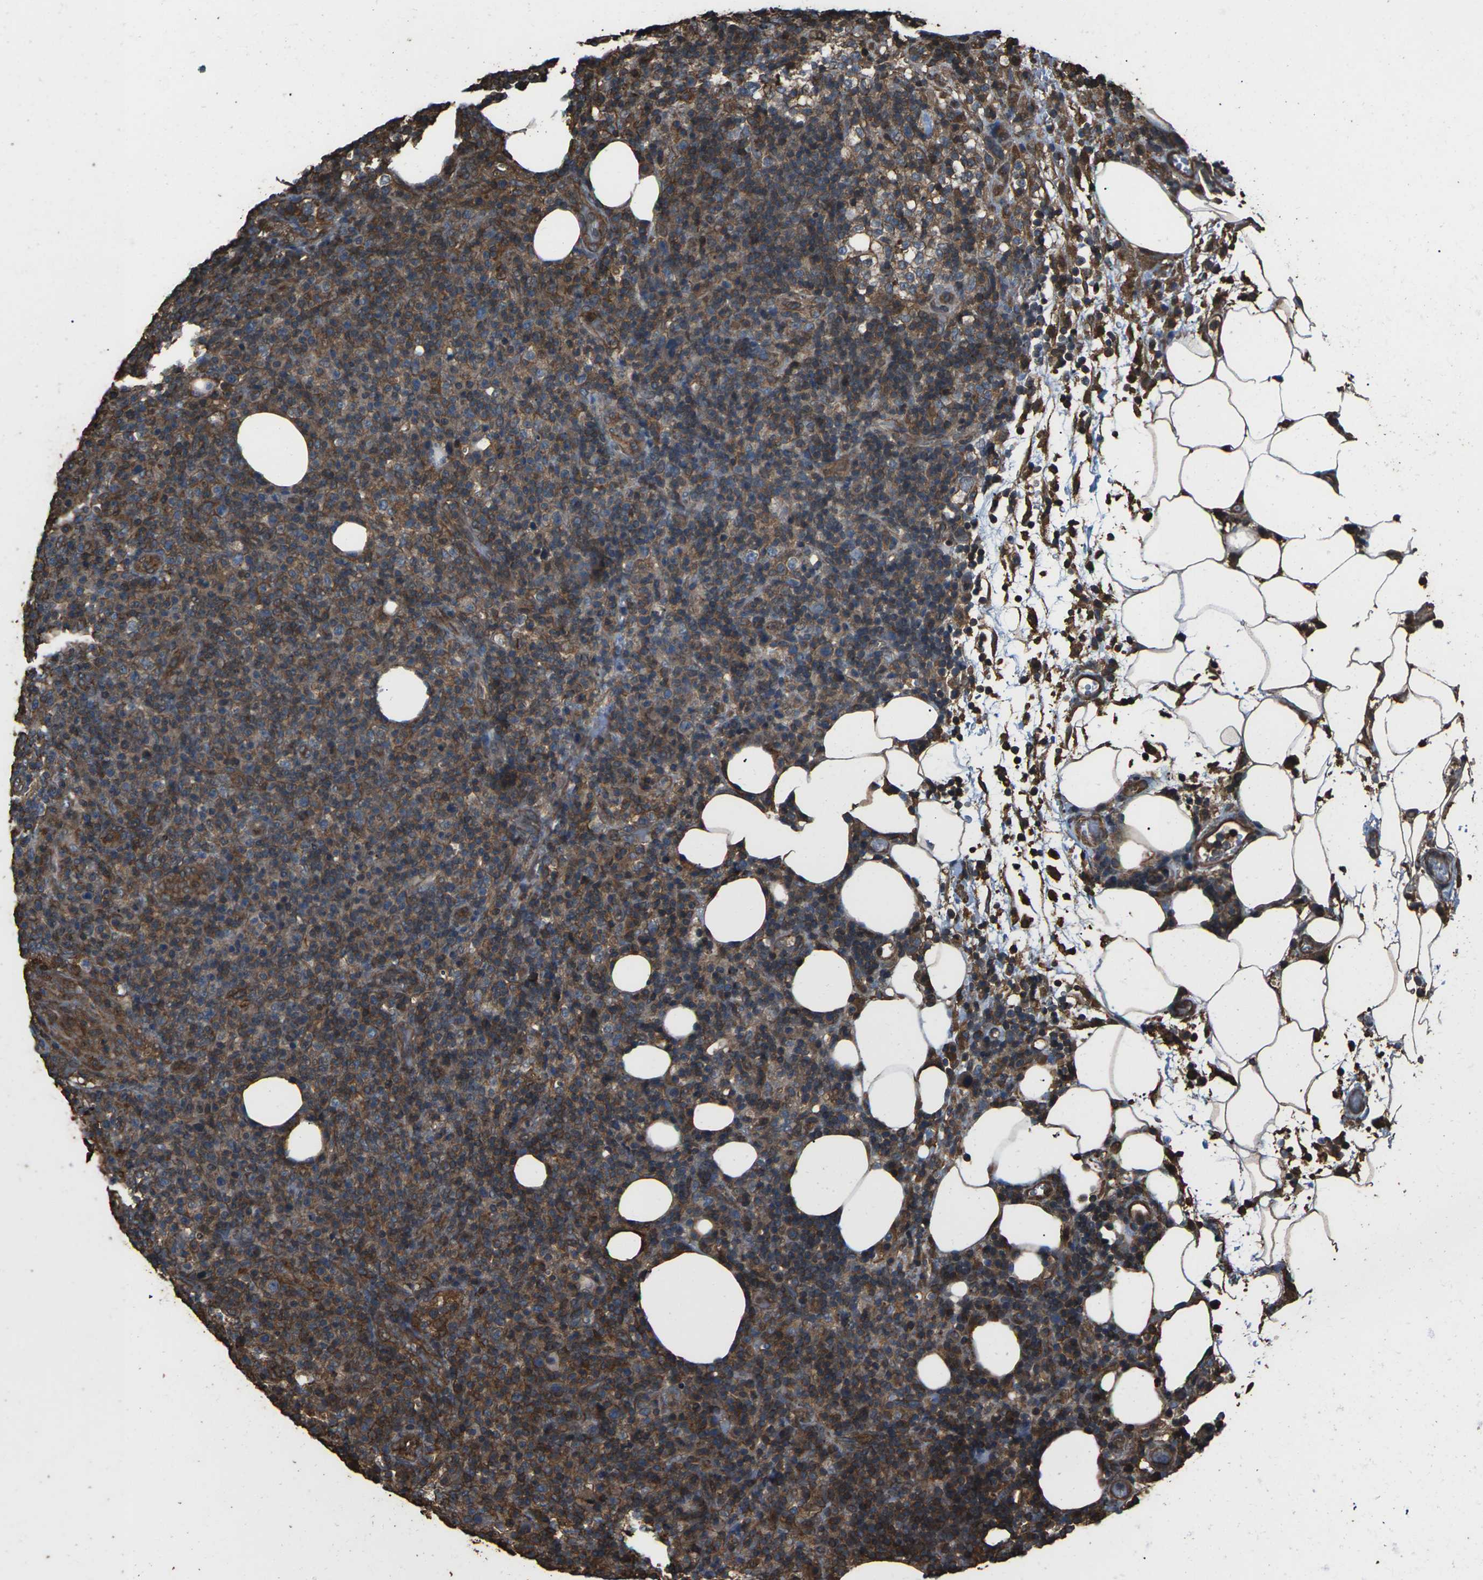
{"staining": {"intensity": "moderate", "quantity": ">75%", "location": "cytoplasmic/membranous"}, "tissue": "lymphoma", "cell_type": "Tumor cells", "image_type": "cancer", "snomed": [{"axis": "morphology", "description": "Malignant lymphoma, non-Hodgkin's type, High grade"}, {"axis": "topography", "description": "Lymph node"}], "caption": "High-grade malignant lymphoma, non-Hodgkin's type stained for a protein (brown) reveals moderate cytoplasmic/membranous positive positivity in approximately >75% of tumor cells.", "gene": "DHPS", "patient": {"sex": "female", "age": 76}}